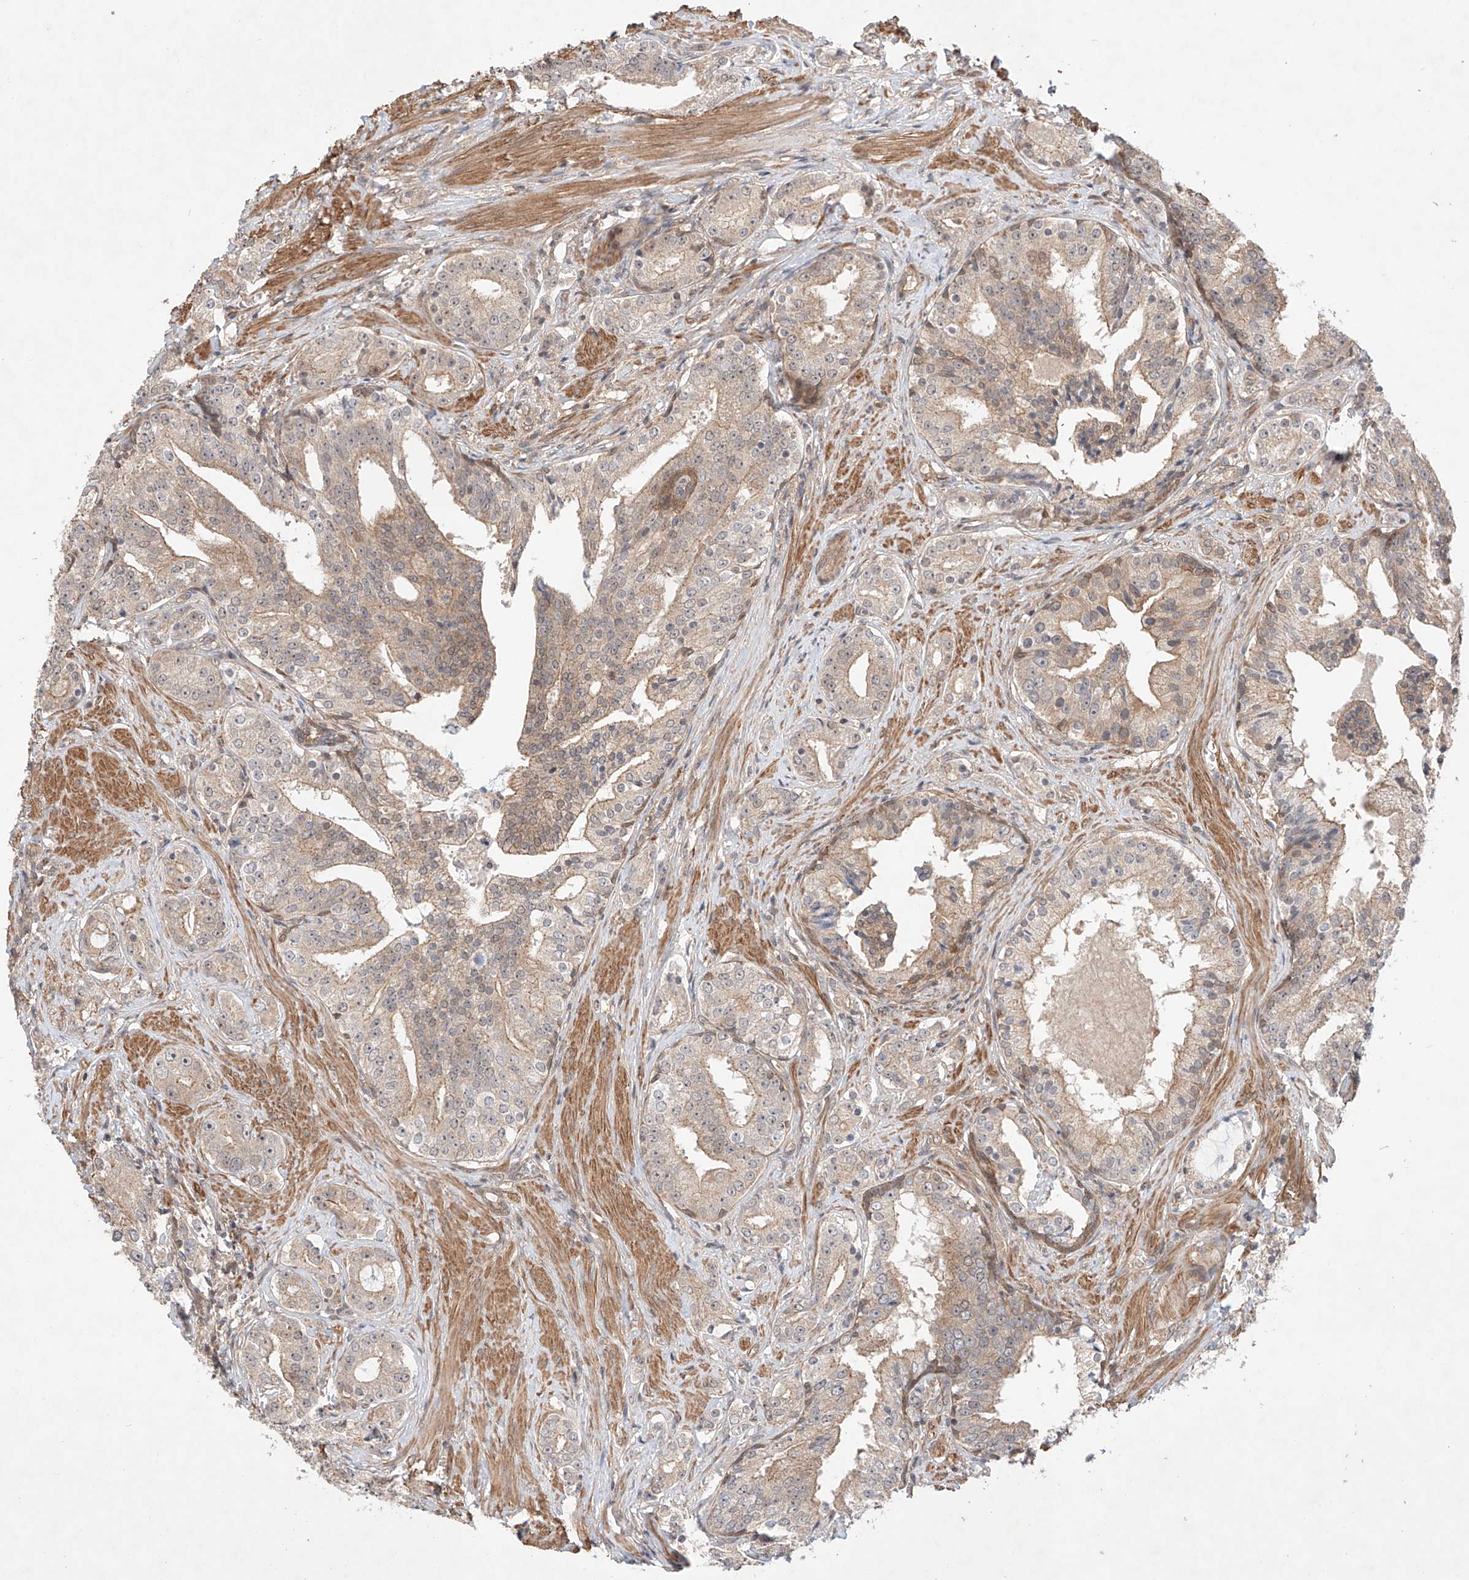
{"staining": {"intensity": "weak", "quantity": "25%-75%", "location": "cytoplasmic/membranous"}, "tissue": "prostate cancer", "cell_type": "Tumor cells", "image_type": "cancer", "snomed": [{"axis": "morphology", "description": "Adenocarcinoma, High grade"}, {"axis": "topography", "description": "Prostate"}], "caption": "Tumor cells show low levels of weak cytoplasmic/membranous staining in approximately 25%-75% of cells in prostate cancer (high-grade adenocarcinoma). (DAB (3,3'-diaminobenzidine) = brown stain, brightfield microscopy at high magnification).", "gene": "TSR2", "patient": {"sex": "male", "age": 58}}